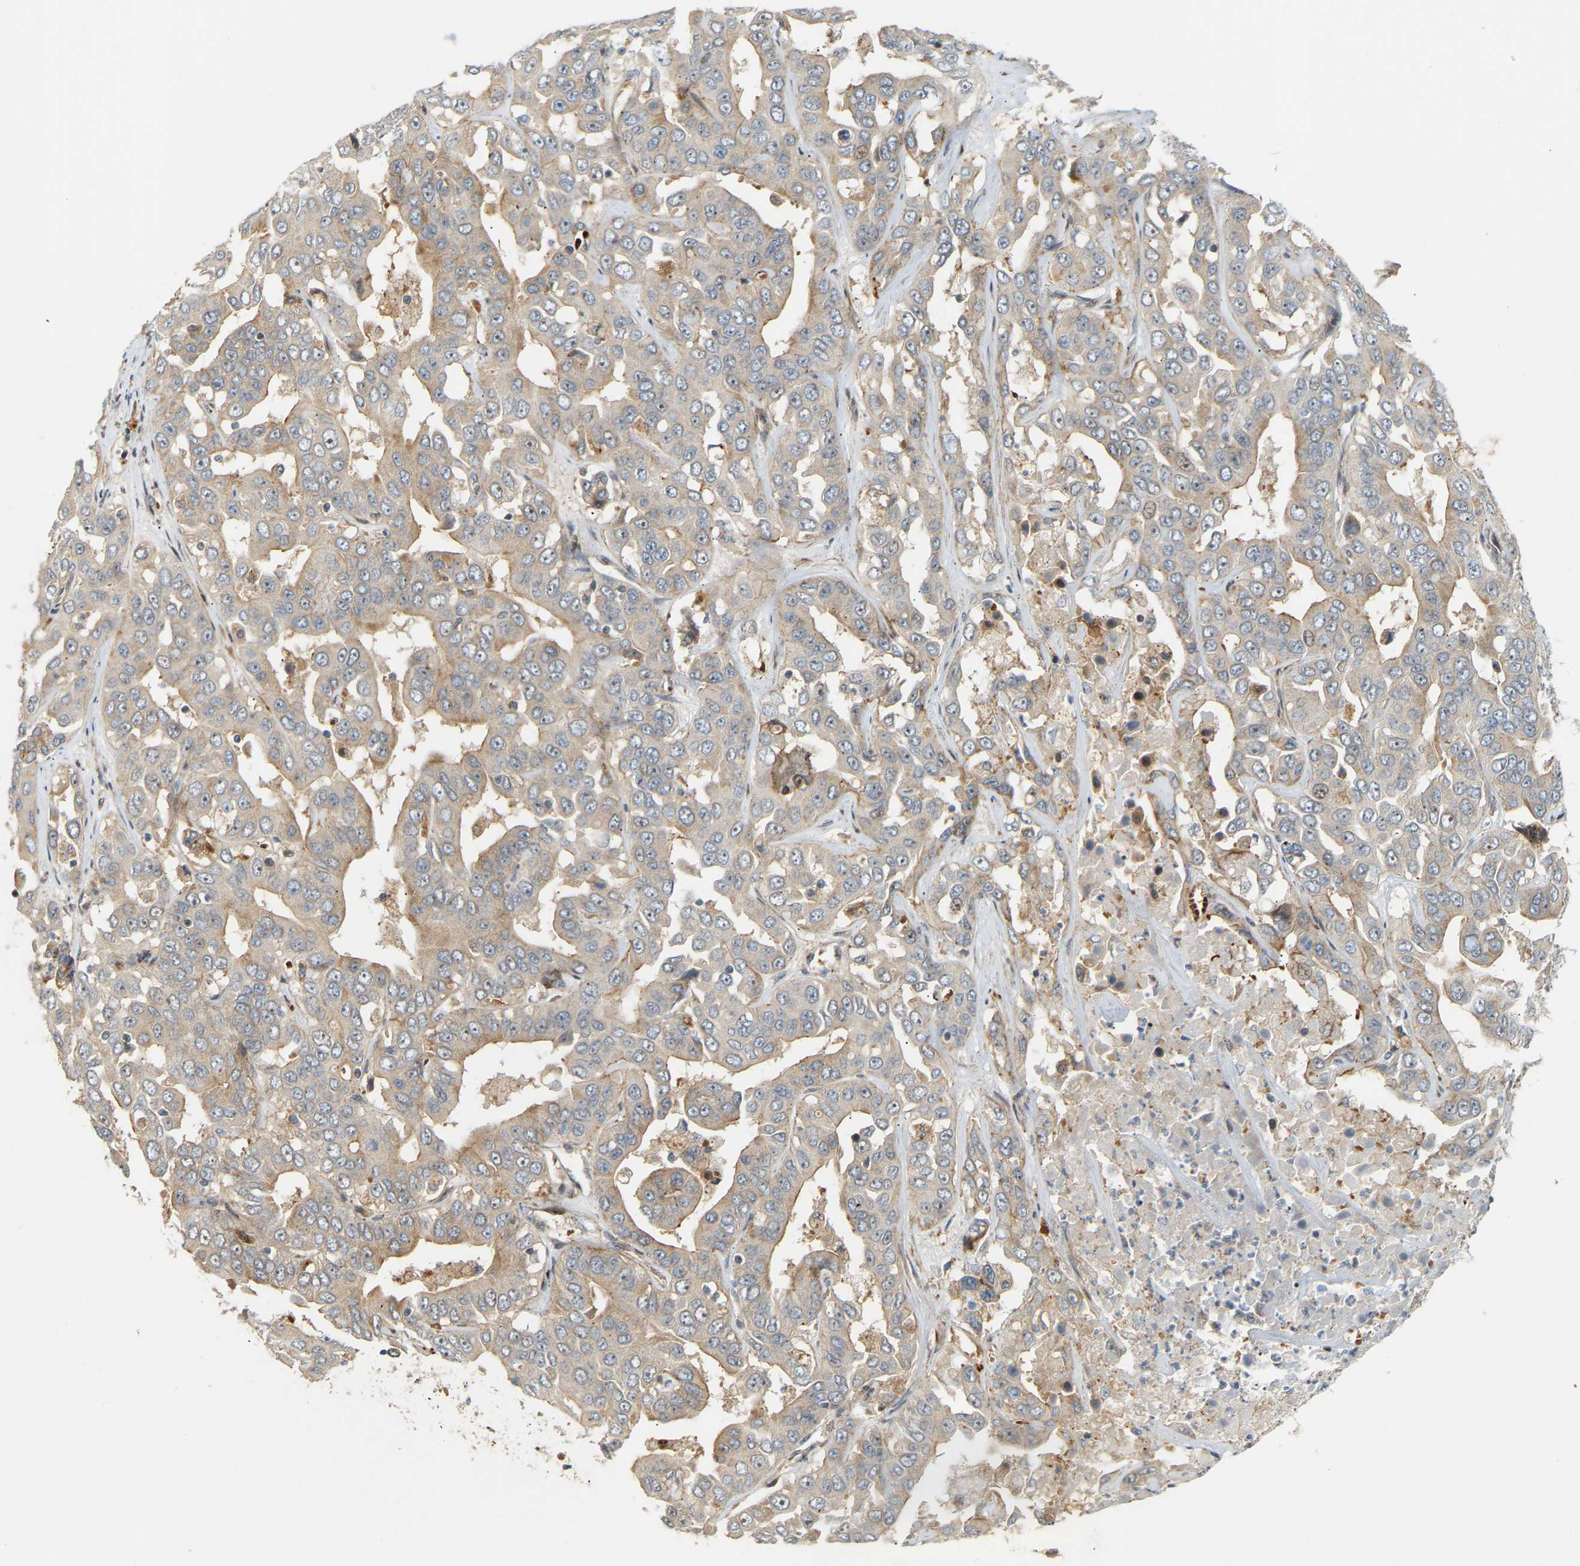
{"staining": {"intensity": "weak", "quantity": ">75%", "location": "cytoplasmic/membranous"}, "tissue": "liver cancer", "cell_type": "Tumor cells", "image_type": "cancer", "snomed": [{"axis": "morphology", "description": "Cholangiocarcinoma"}, {"axis": "topography", "description": "Liver"}], "caption": "Immunohistochemical staining of cholangiocarcinoma (liver) exhibits weak cytoplasmic/membranous protein staining in about >75% of tumor cells. The staining was performed using DAB (3,3'-diaminobenzidine), with brown indicating positive protein expression. Nuclei are stained blue with hematoxylin.", "gene": "POGLUT2", "patient": {"sex": "female", "age": 52}}